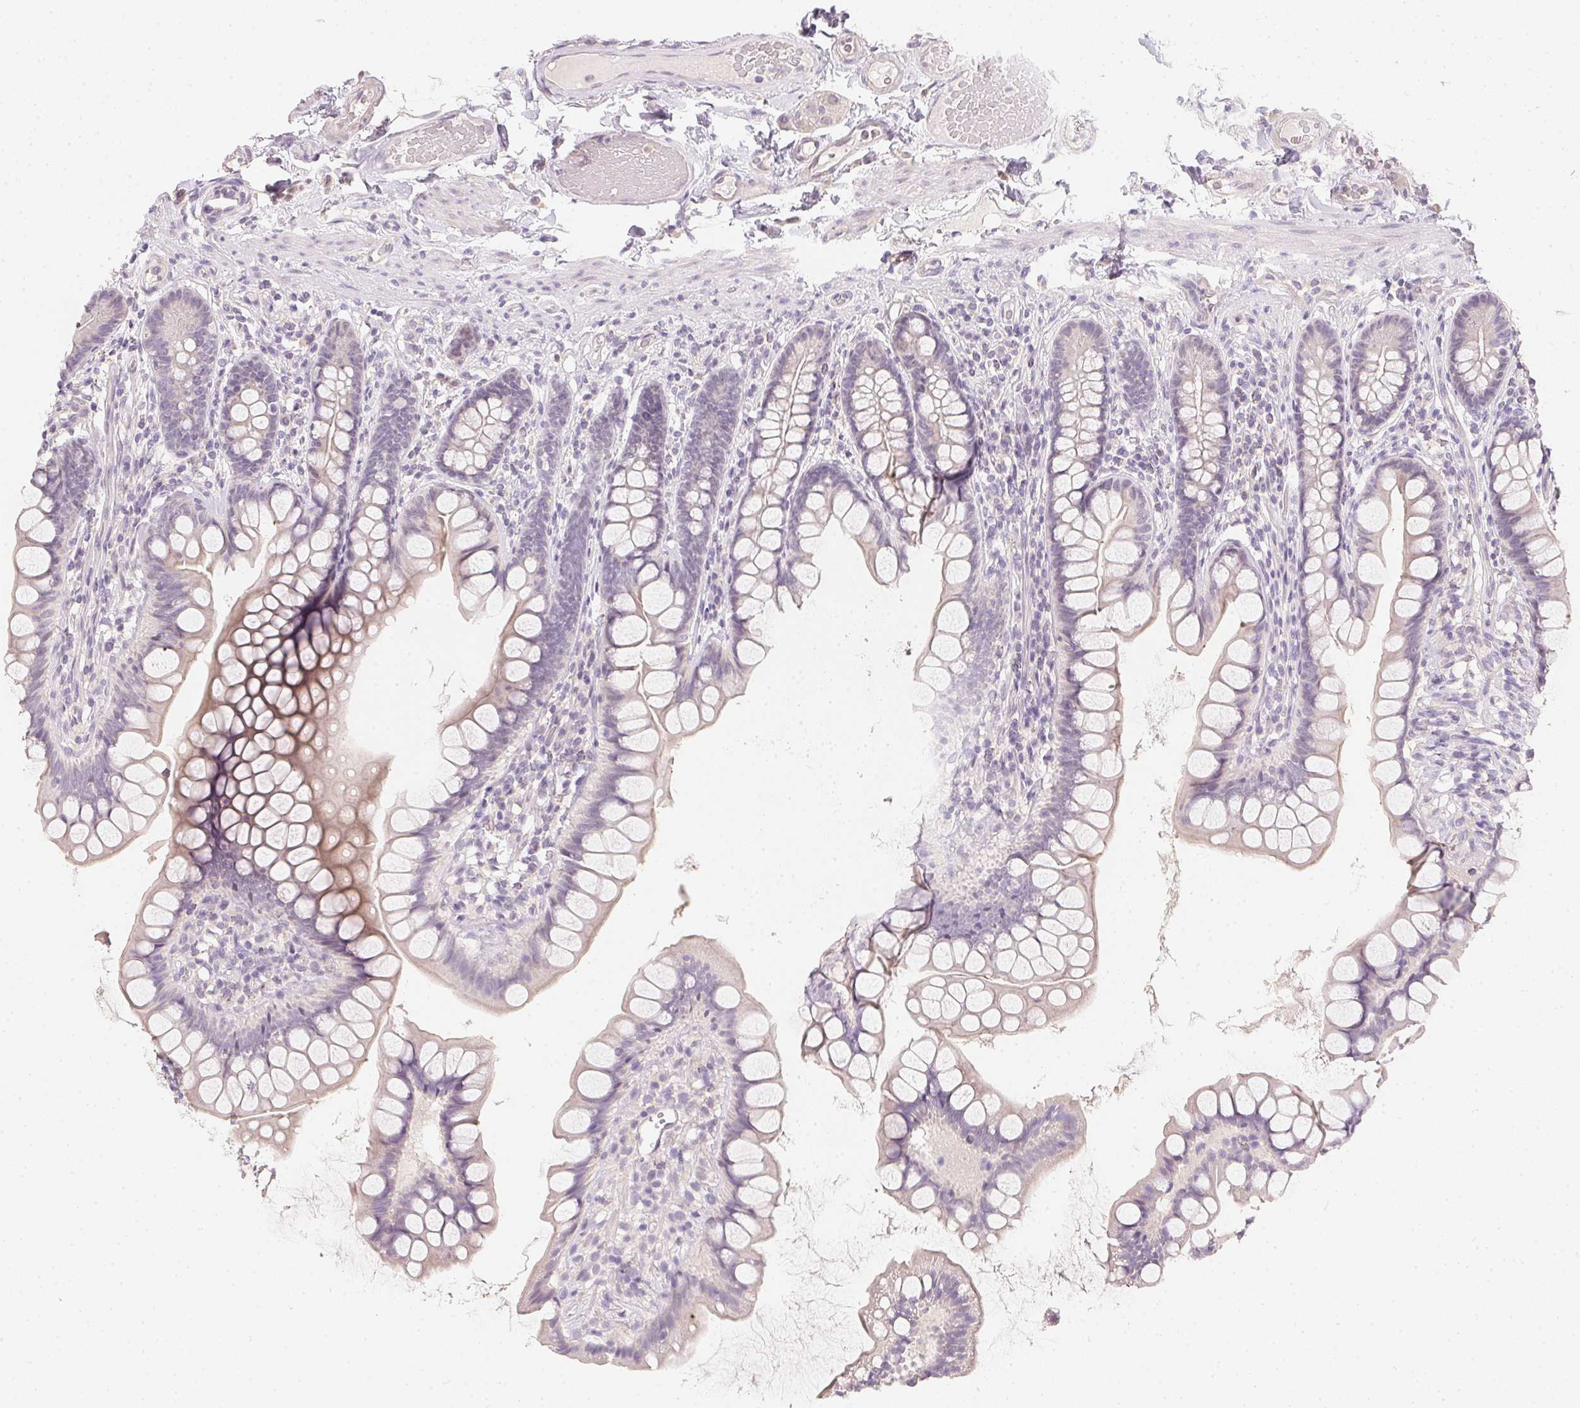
{"staining": {"intensity": "negative", "quantity": "none", "location": "none"}, "tissue": "small intestine", "cell_type": "Glandular cells", "image_type": "normal", "snomed": [{"axis": "morphology", "description": "Normal tissue, NOS"}, {"axis": "topography", "description": "Small intestine"}], "caption": "This photomicrograph is of benign small intestine stained with IHC to label a protein in brown with the nuclei are counter-stained blue. There is no expression in glandular cells.", "gene": "ZBBX", "patient": {"sex": "male", "age": 70}}